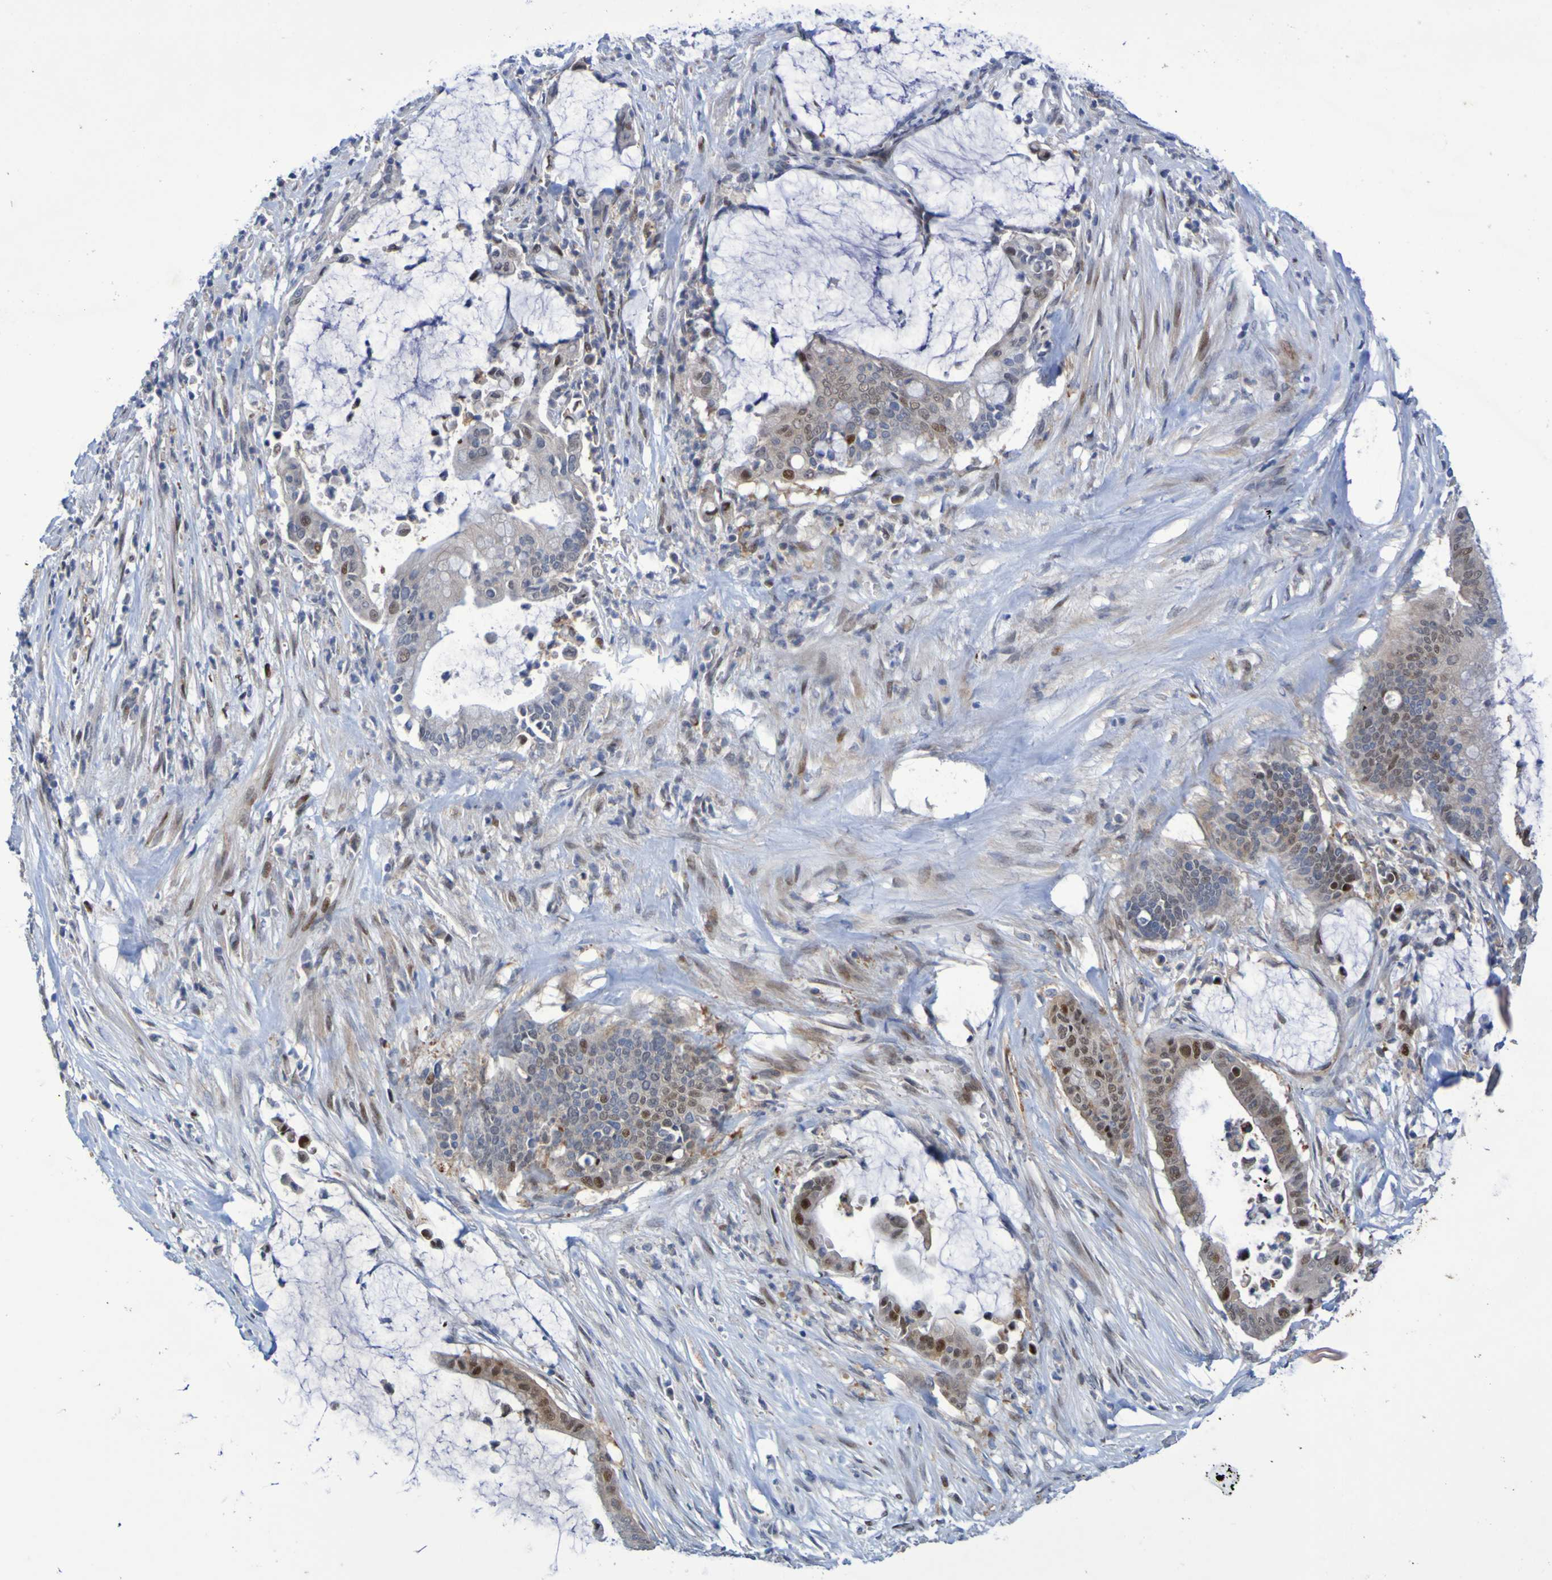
{"staining": {"intensity": "moderate", "quantity": "25%-75%", "location": "nuclear"}, "tissue": "pancreatic cancer", "cell_type": "Tumor cells", "image_type": "cancer", "snomed": [{"axis": "morphology", "description": "Adenocarcinoma, NOS"}, {"axis": "topography", "description": "Pancreas"}], "caption": "This photomicrograph displays immunohistochemistry (IHC) staining of human pancreatic adenocarcinoma, with medium moderate nuclear expression in about 25%-75% of tumor cells.", "gene": "FBP2", "patient": {"sex": "male", "age": 41}}